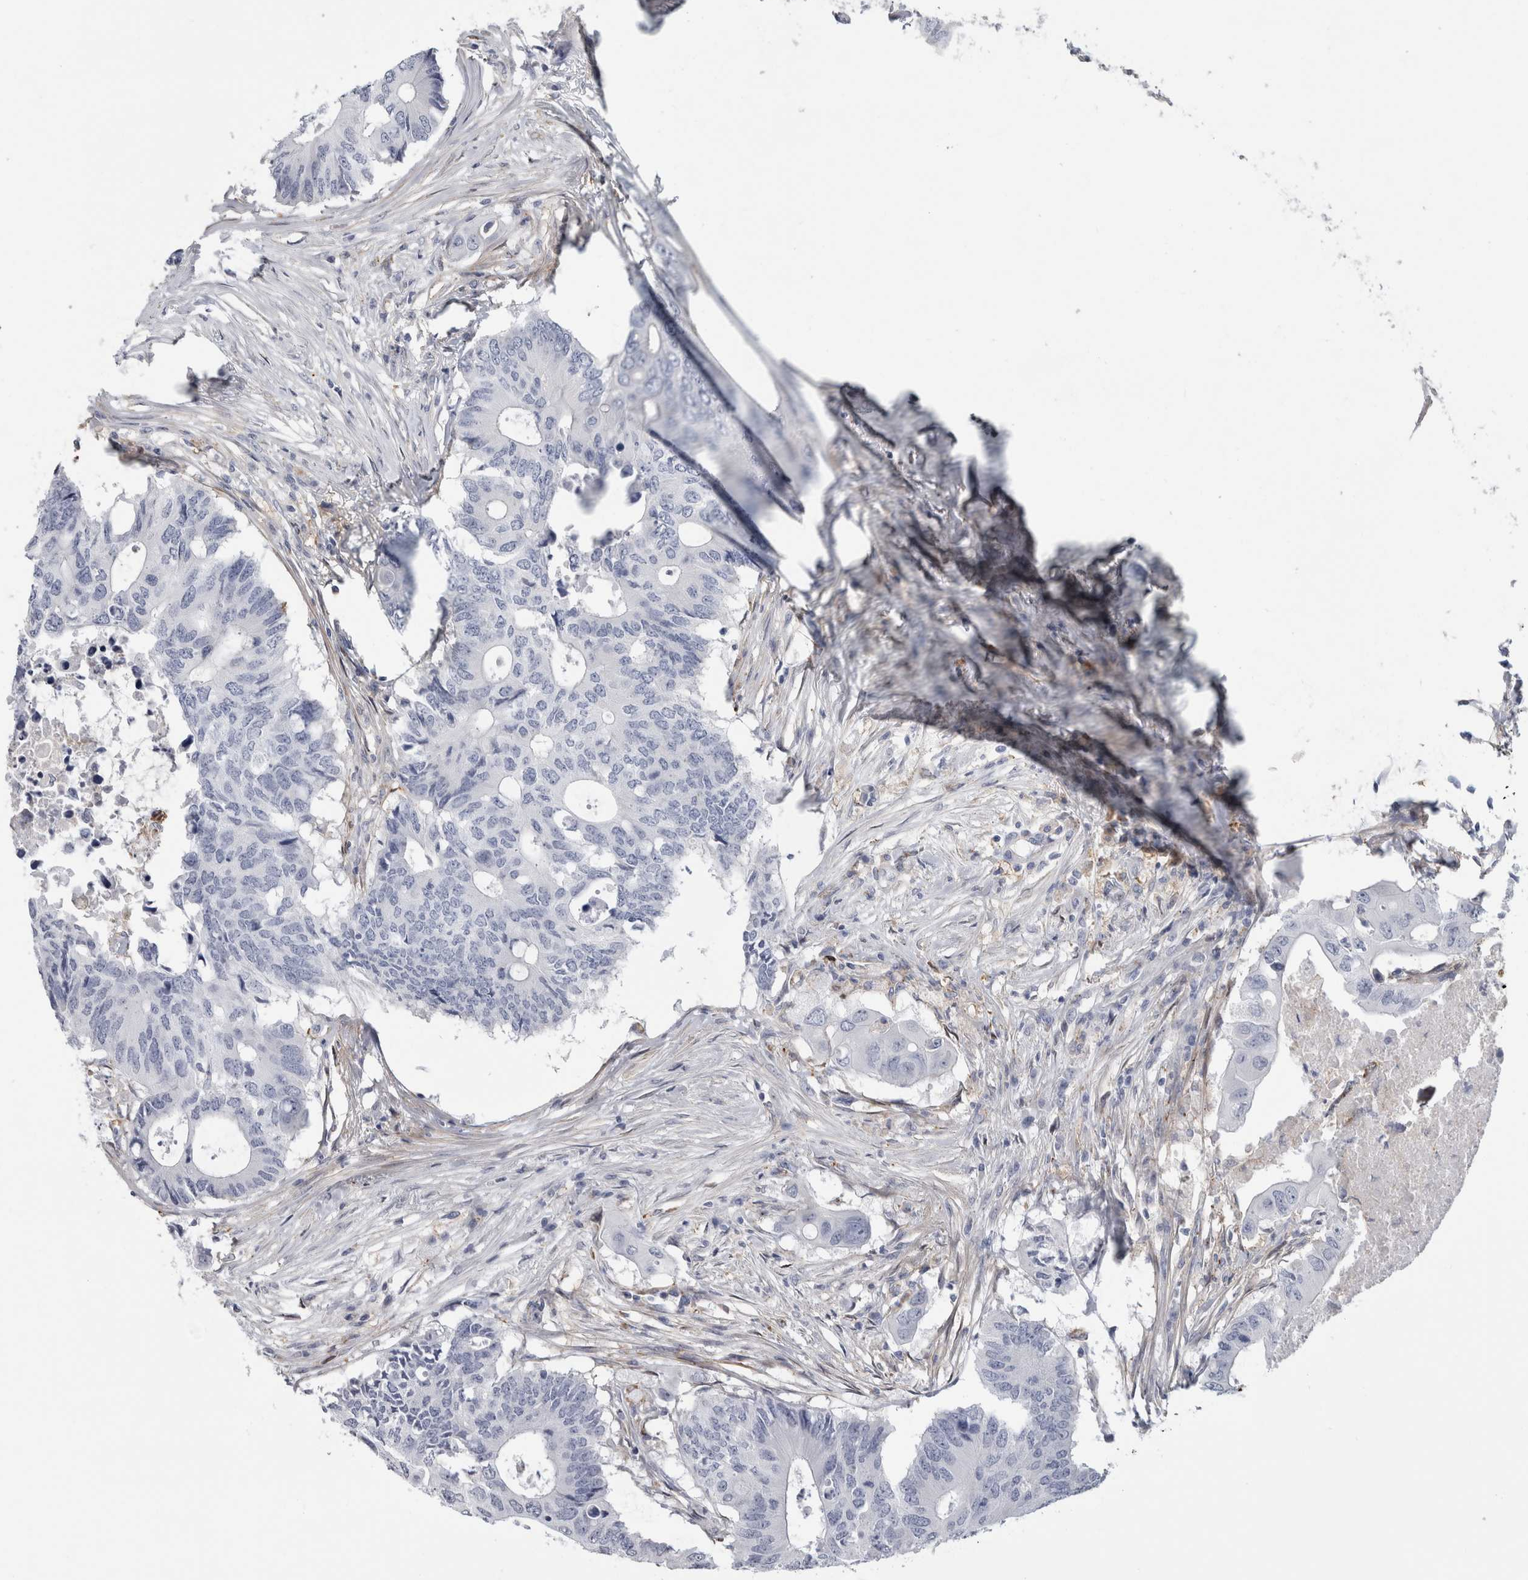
{"staining": {"intensity": "negative", "quantity": "none", "location": "none"}, "tissue": "colorectal cancer", "cell_type": "Tumor cells", "image_type": "cancer", "snomed": [{"axis": "morphology", "description": "Adenocarcinoma, NOS"}, {"axis": "topography", "description": "Colon"}], "caption": "An immunohistochemistry photomicrograph of colorectal cancer (adenocarcinoma) is shown. There is no staining in tumor cells of colorectal cancer (adenocarcinoma). The staining is performed using DAB (3,3'-diaminobenzidine) brown chromogen with nuclei counter-stained in using hematoxylin.", "gene": "DNAJC24", "patient": {"sex": "male", "age": 71}}